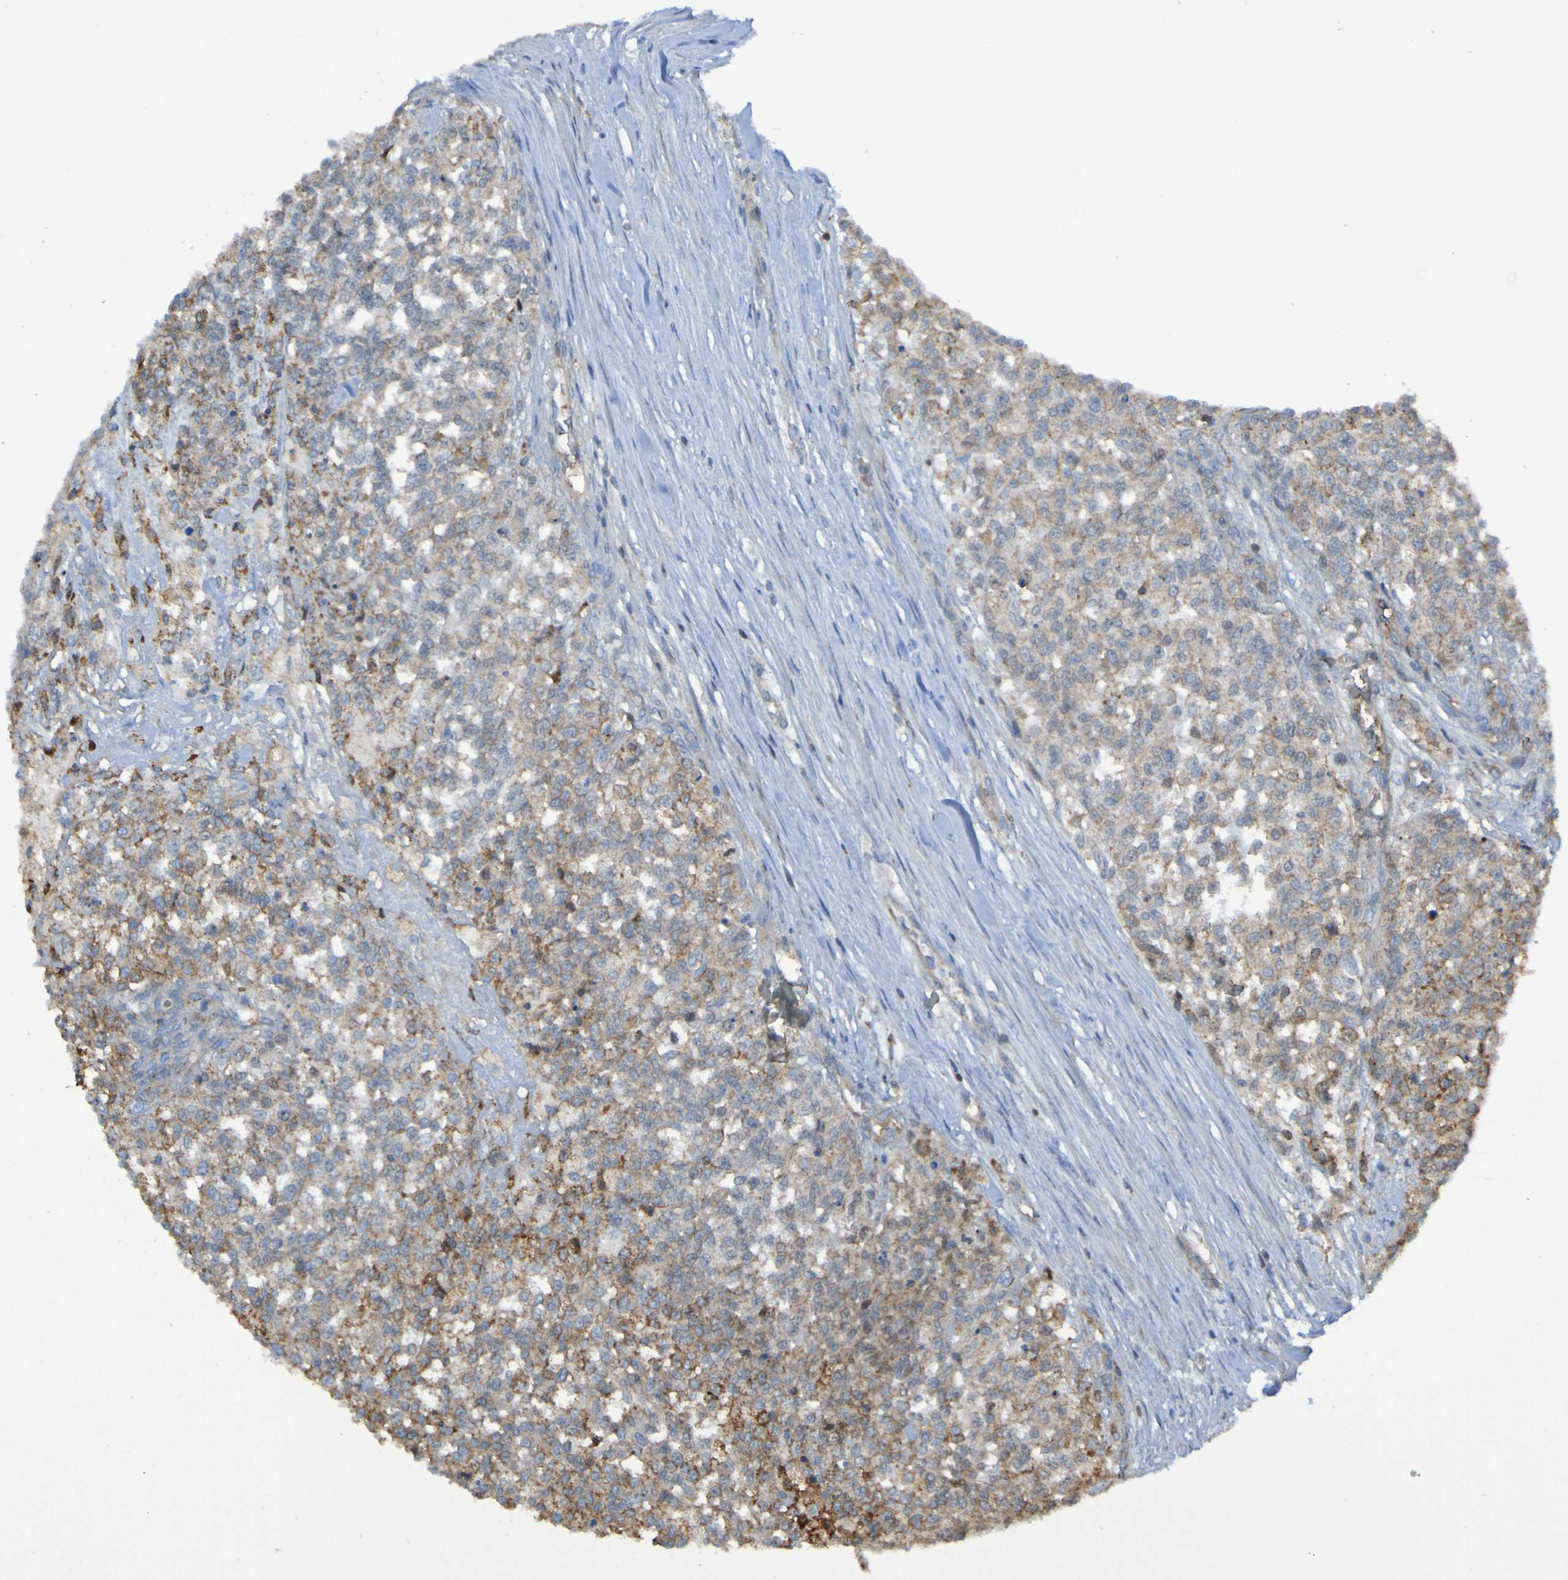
{"staining": {"intensity": "moderate", "quantity": "25%-75%", "location": "cytoplasmic/membranous"}, "tissue": "testis cancer", "cell_type": "Tumor cells", "image_type": "cancer", "snomed": [{"axis": "morphology", "description": "Seminoma, NOS"}, {"axis": "topography", "description": "Testis"}], "caption": "The immunohistochemical stain shows moderate cytoplasmic/membranous positivity in tumor cells of testis cancer tissue. (Stains: DAB in brown, nuclei in blue, Microscopy: brightfield microscopy at high magnification).", "gene": "PDGFB", "patient": {"sex": "male", "age": 59}}